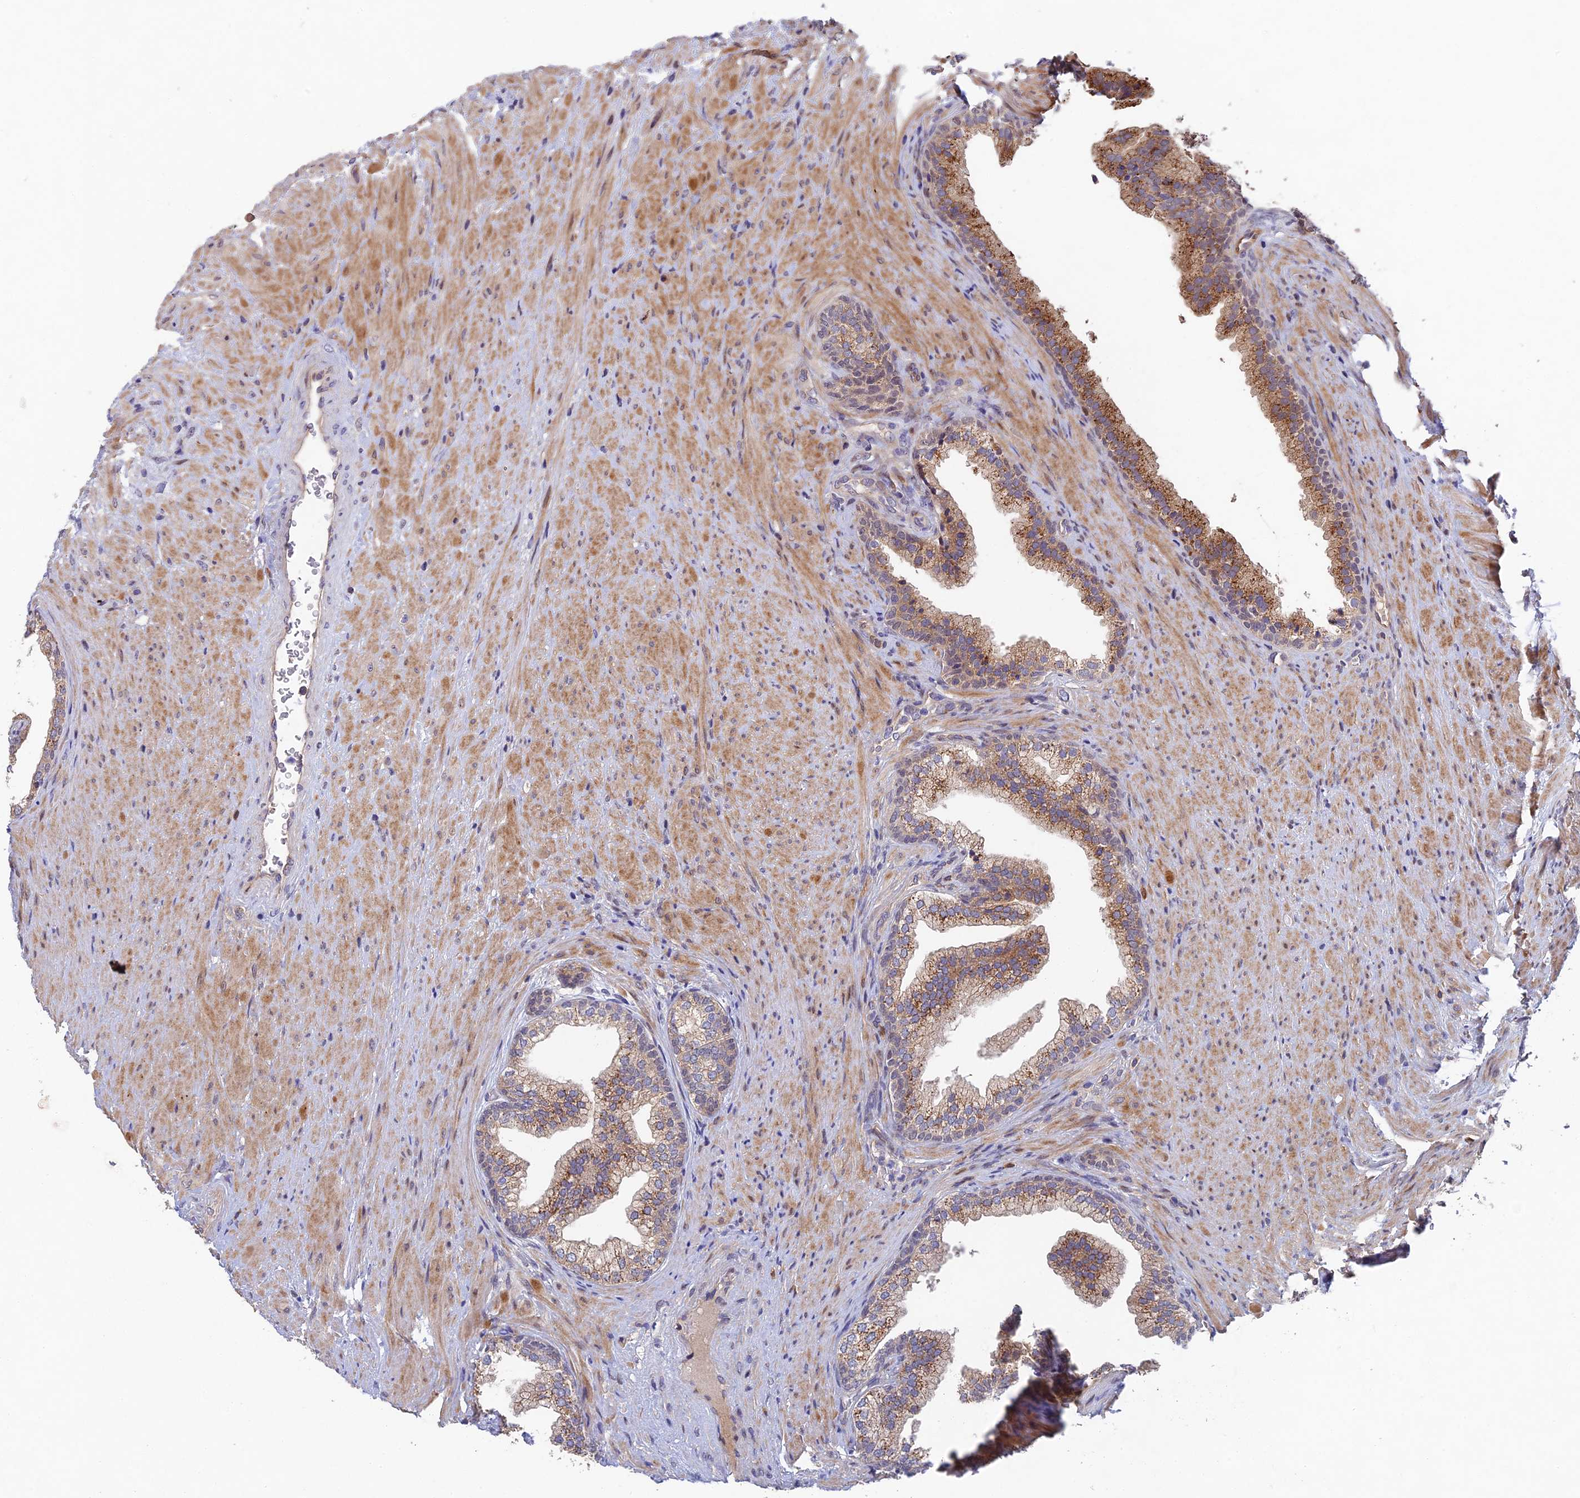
{"staining": {"intensity": "moderate", "quantity": ">75%", "location": "cytoplasmic/membranous"}, "tissue": "prostate", "cell_type": "Glandular cells", "image_type": "normal", "snomed": [{"axis": "morphology", "description": "Normal tissue, NOS"}, {"axis": "topography", "description": "Prostate"}], "caption": "A high-resolution micrograph shows immunohistochemistry (IHC) staining of benign prostate, which displays moderate cytoplasmic/membranous expression in about >75% of glandular cells.", "gene": "NSMCE1", "patient": {"sex": "male", "age": 76}}